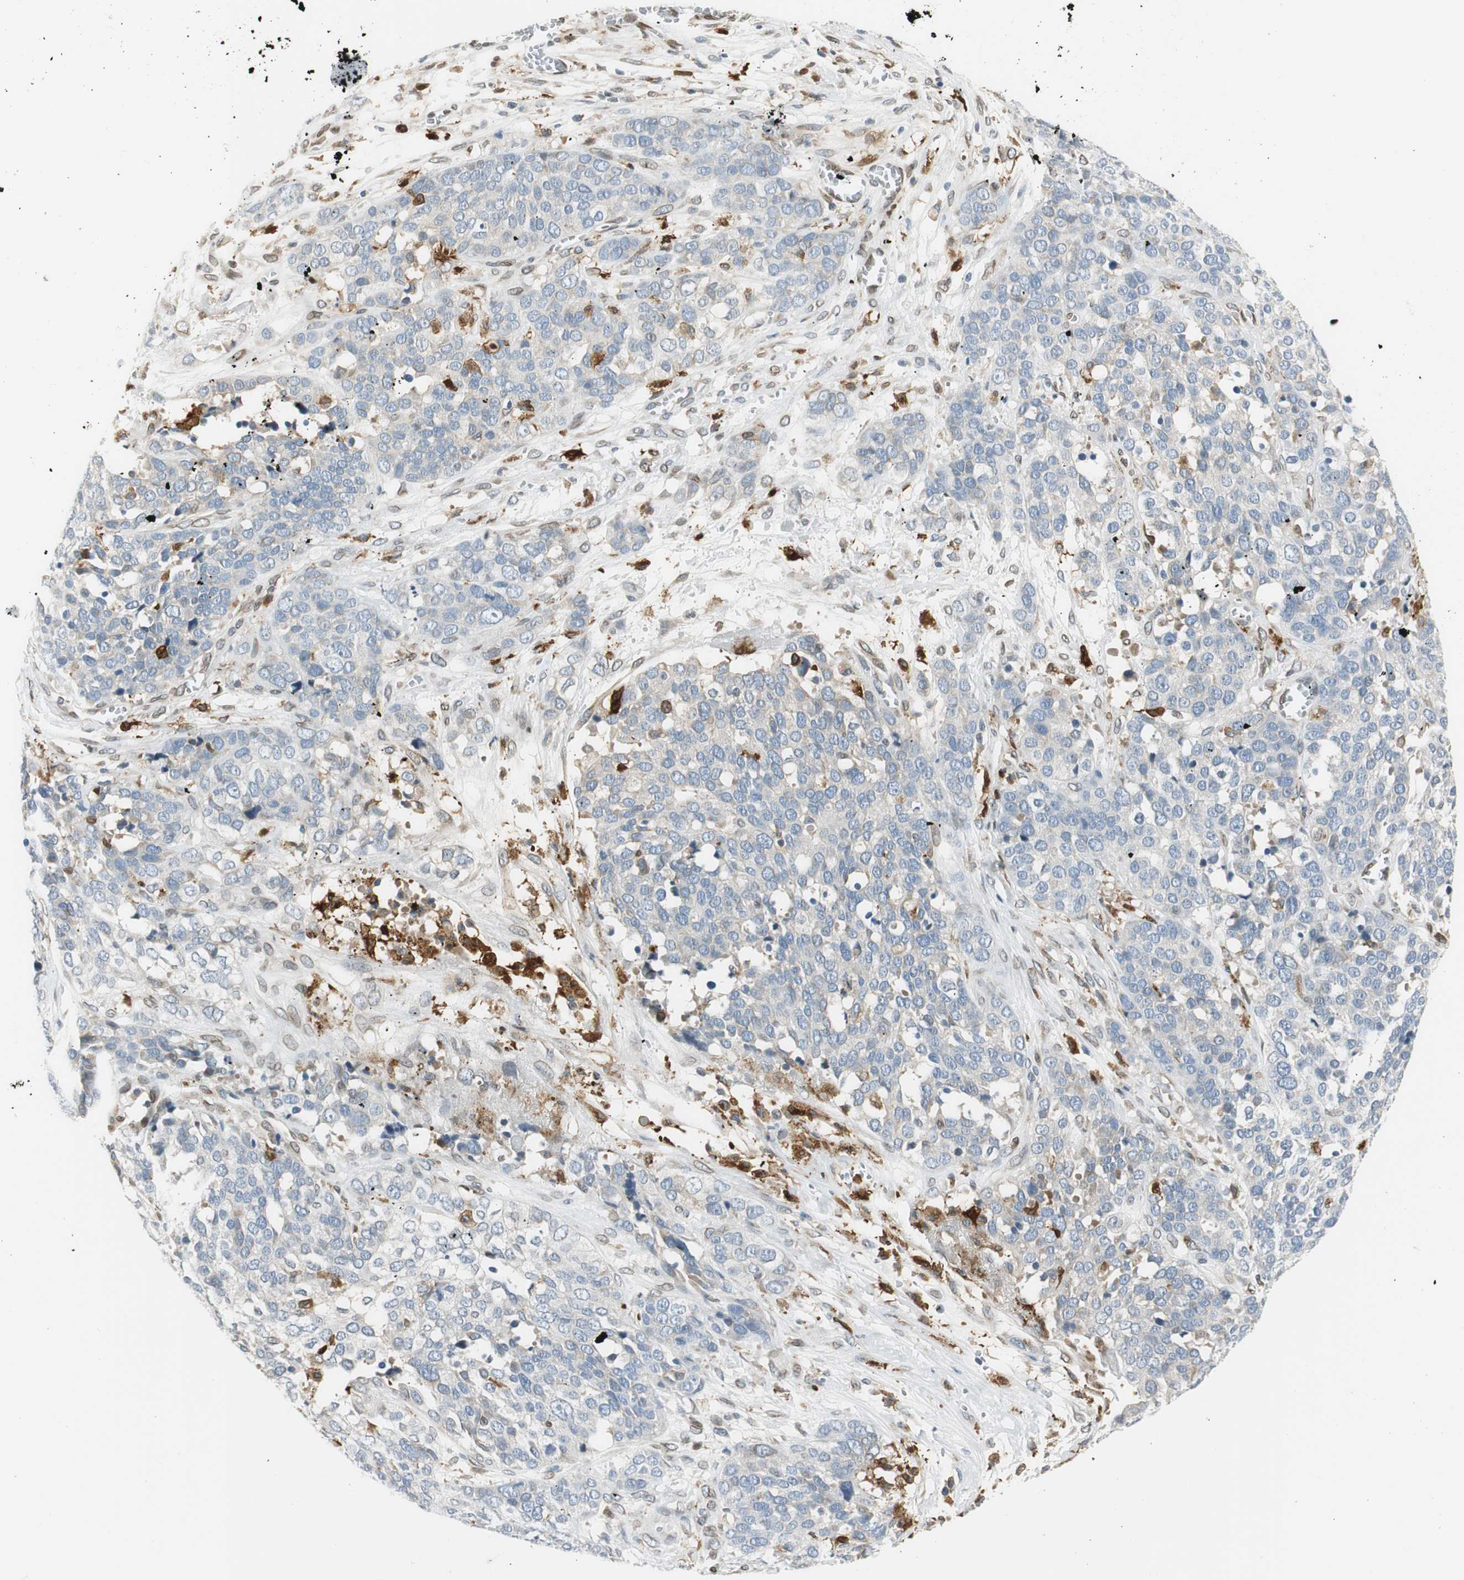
{"staining": {"intensity": "negative", "quantity": "none", "location": "none"}, "tissue": "ovarian cancer", "cell_type": "Tumor cells", "image_type": "cancer", "snomed": [{"axis": "morphology", "description": "Cystadenocarcinoma, serous, NOS"}, {"axis": "topography", "description": "Ovary"}], "caption": "Immunohistochemistry (IHC) micrograph of neoplastic tissue: human ovarian cancer stained with DAB demonstrates no significant protein expression in tumor cells.", "gene": "TMEM260", "patient": {"sex": "female", "age": 44}}